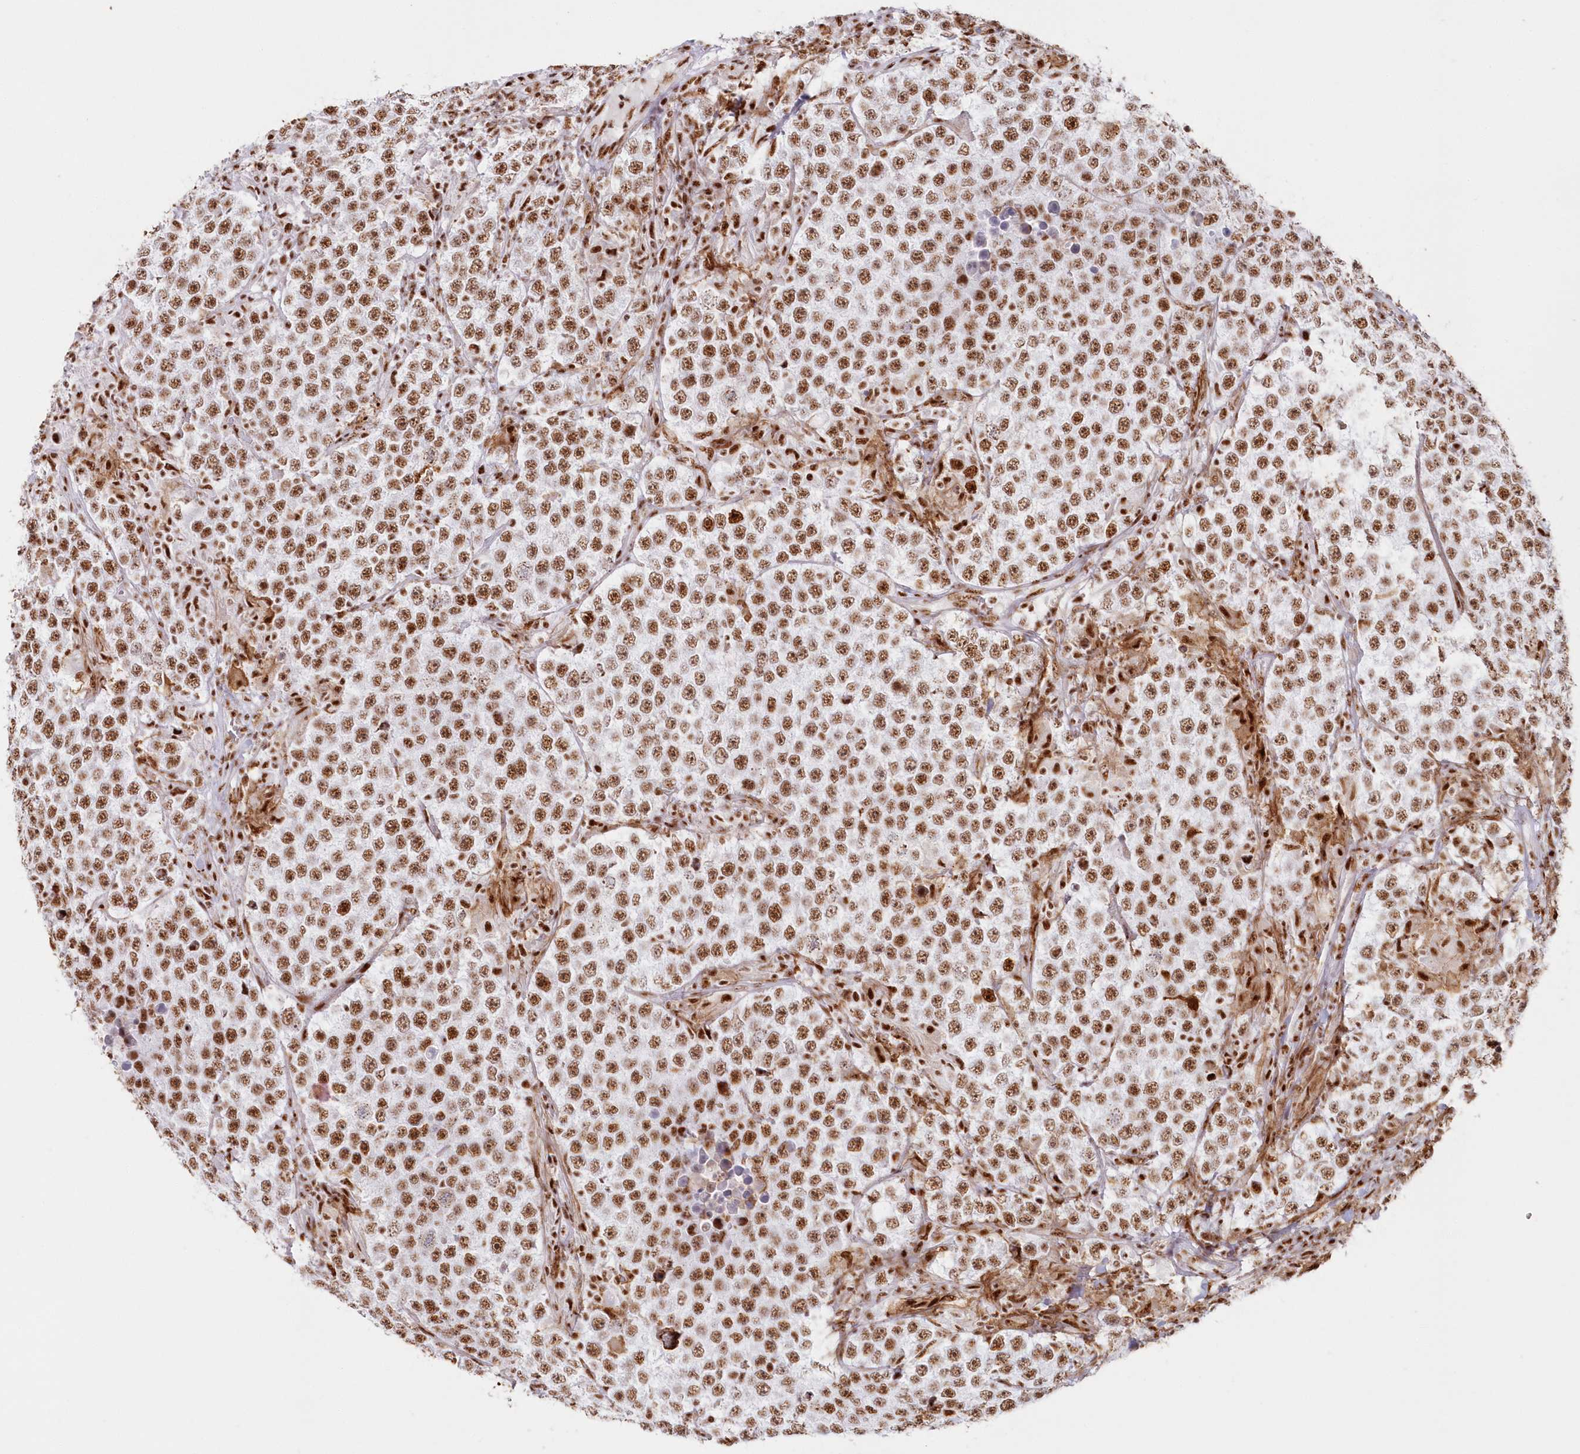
{"staining": {"intensity": "moderate", "quantity": ">75%", "location": "nuclear"}, "tissue": "testis cancer", "cell_type": "Tumor cells", "image_type": "cancer", "snomed": [{"axis": "morphology", "description": "Normal tissue, NOS"}, {"axis": "morphology", "description": "Urothelial carcinoma, High grade"}, {"axis": "morphology", "description": "Seminoma, NOS"}, {"axis": "morphology", "description": "Carcinoma, Embryonal, NOS"}, {"axis": "topography", "description": "Urinary bladder"}, {"axis": "topography", "description": "Testis"}], "caption": "High-power microscopy captured an immunohistochemistry histopathology image of testis cancer, revealing moderate nuclear expression in approximately >75% of tumor cells.", "gene": "DDX46", "patient": {"sex": "male", "age": 41}}